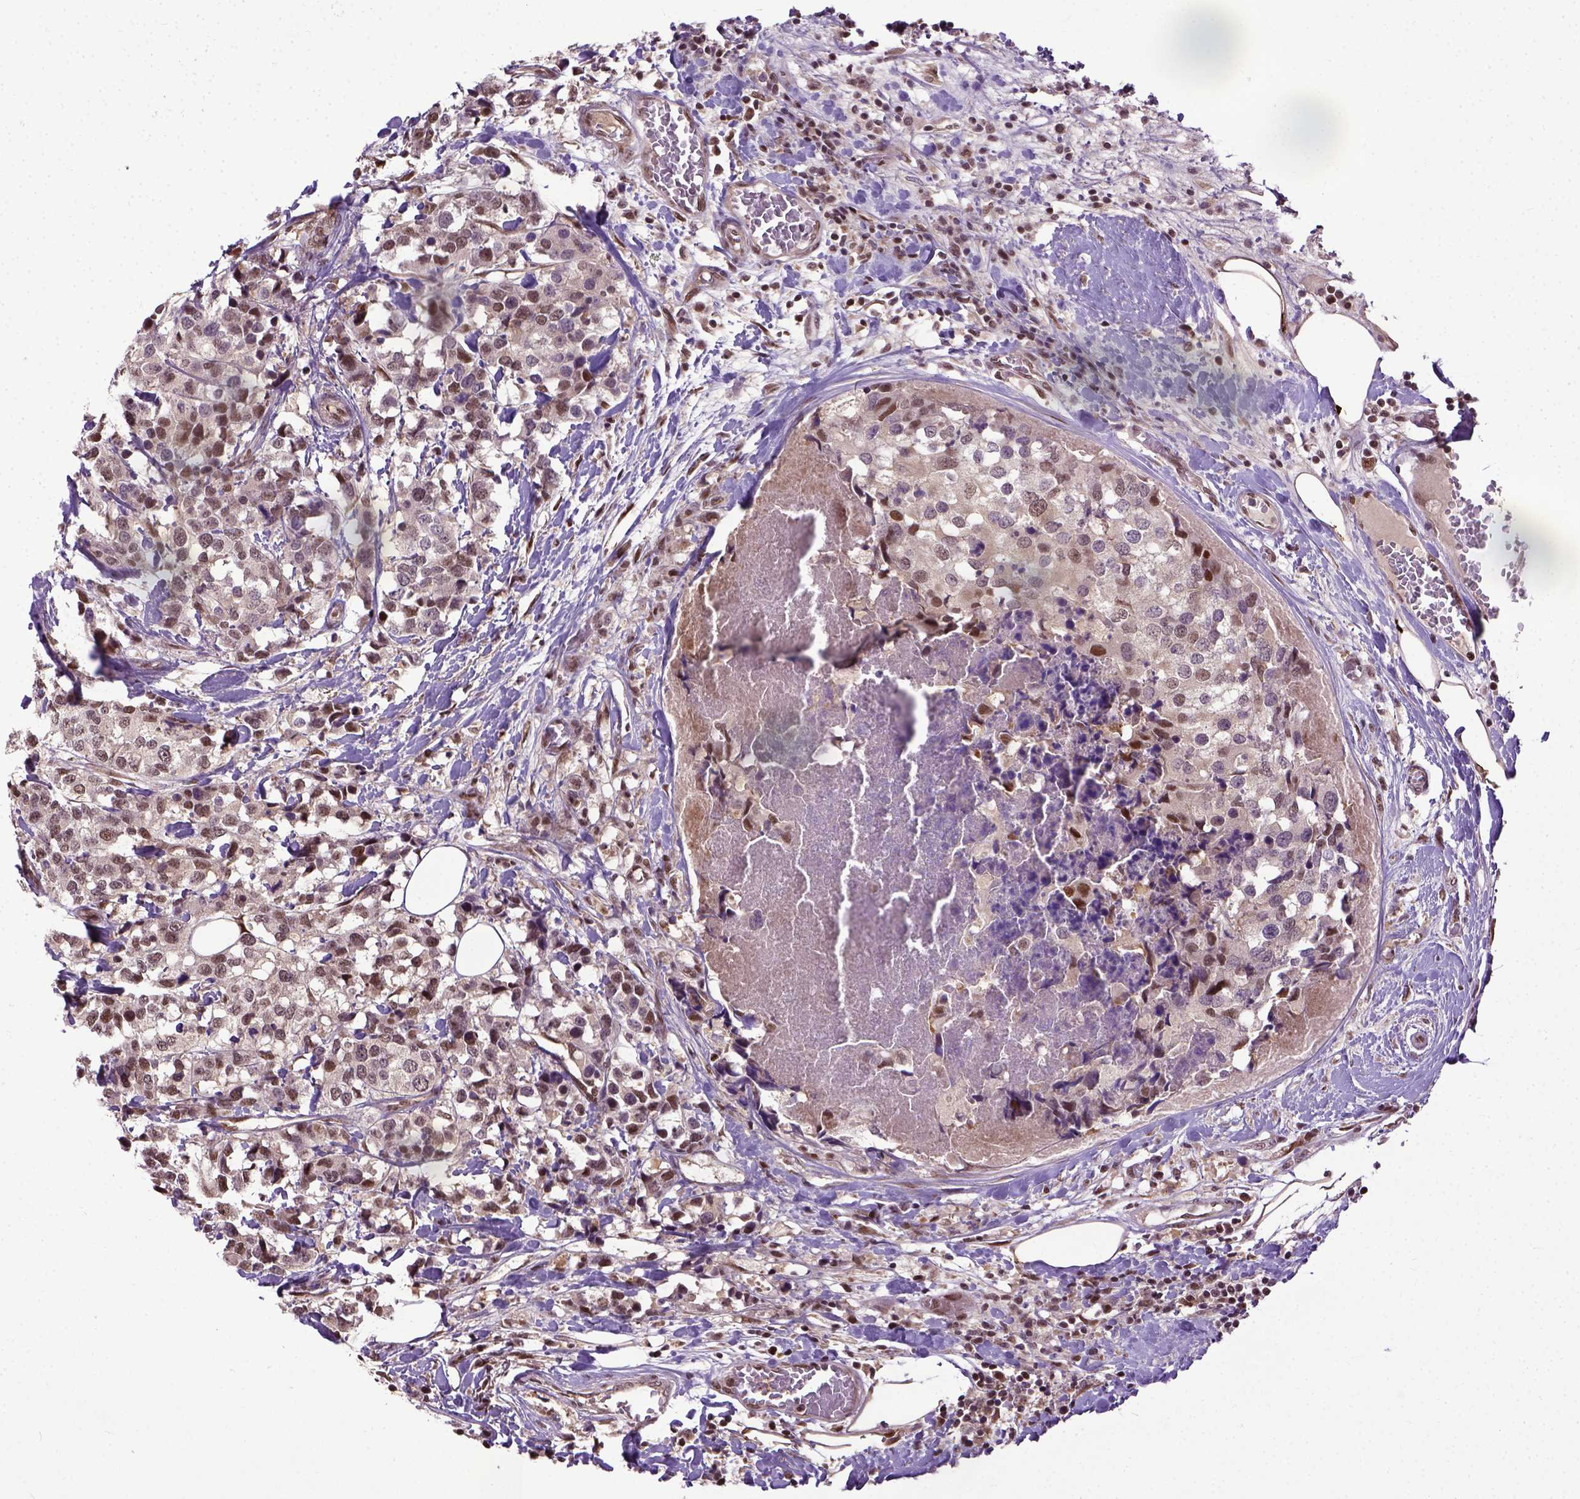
{"staining": {"intensity": "moderate", "quantity": "25%-75%", "location": "nuclear"}, "tissue": "breast cancer", "cell_type": "Tumor cells", "image_type": "cancer", "snomed": [{"axis": "morphology", "description": "Lobular carcinoma"}, {"axis": "topography", "description": "Breast"}], "caption": "Immunohistochemistry micrograph of lobular carcinoma (breast) stained for a protein (brown), which displays medium levels of moderate nuclear staining in approximately 25%-75% of tumor cells.", "gene": "UBA3", "patient": {"sex": "female", "age": 59}}